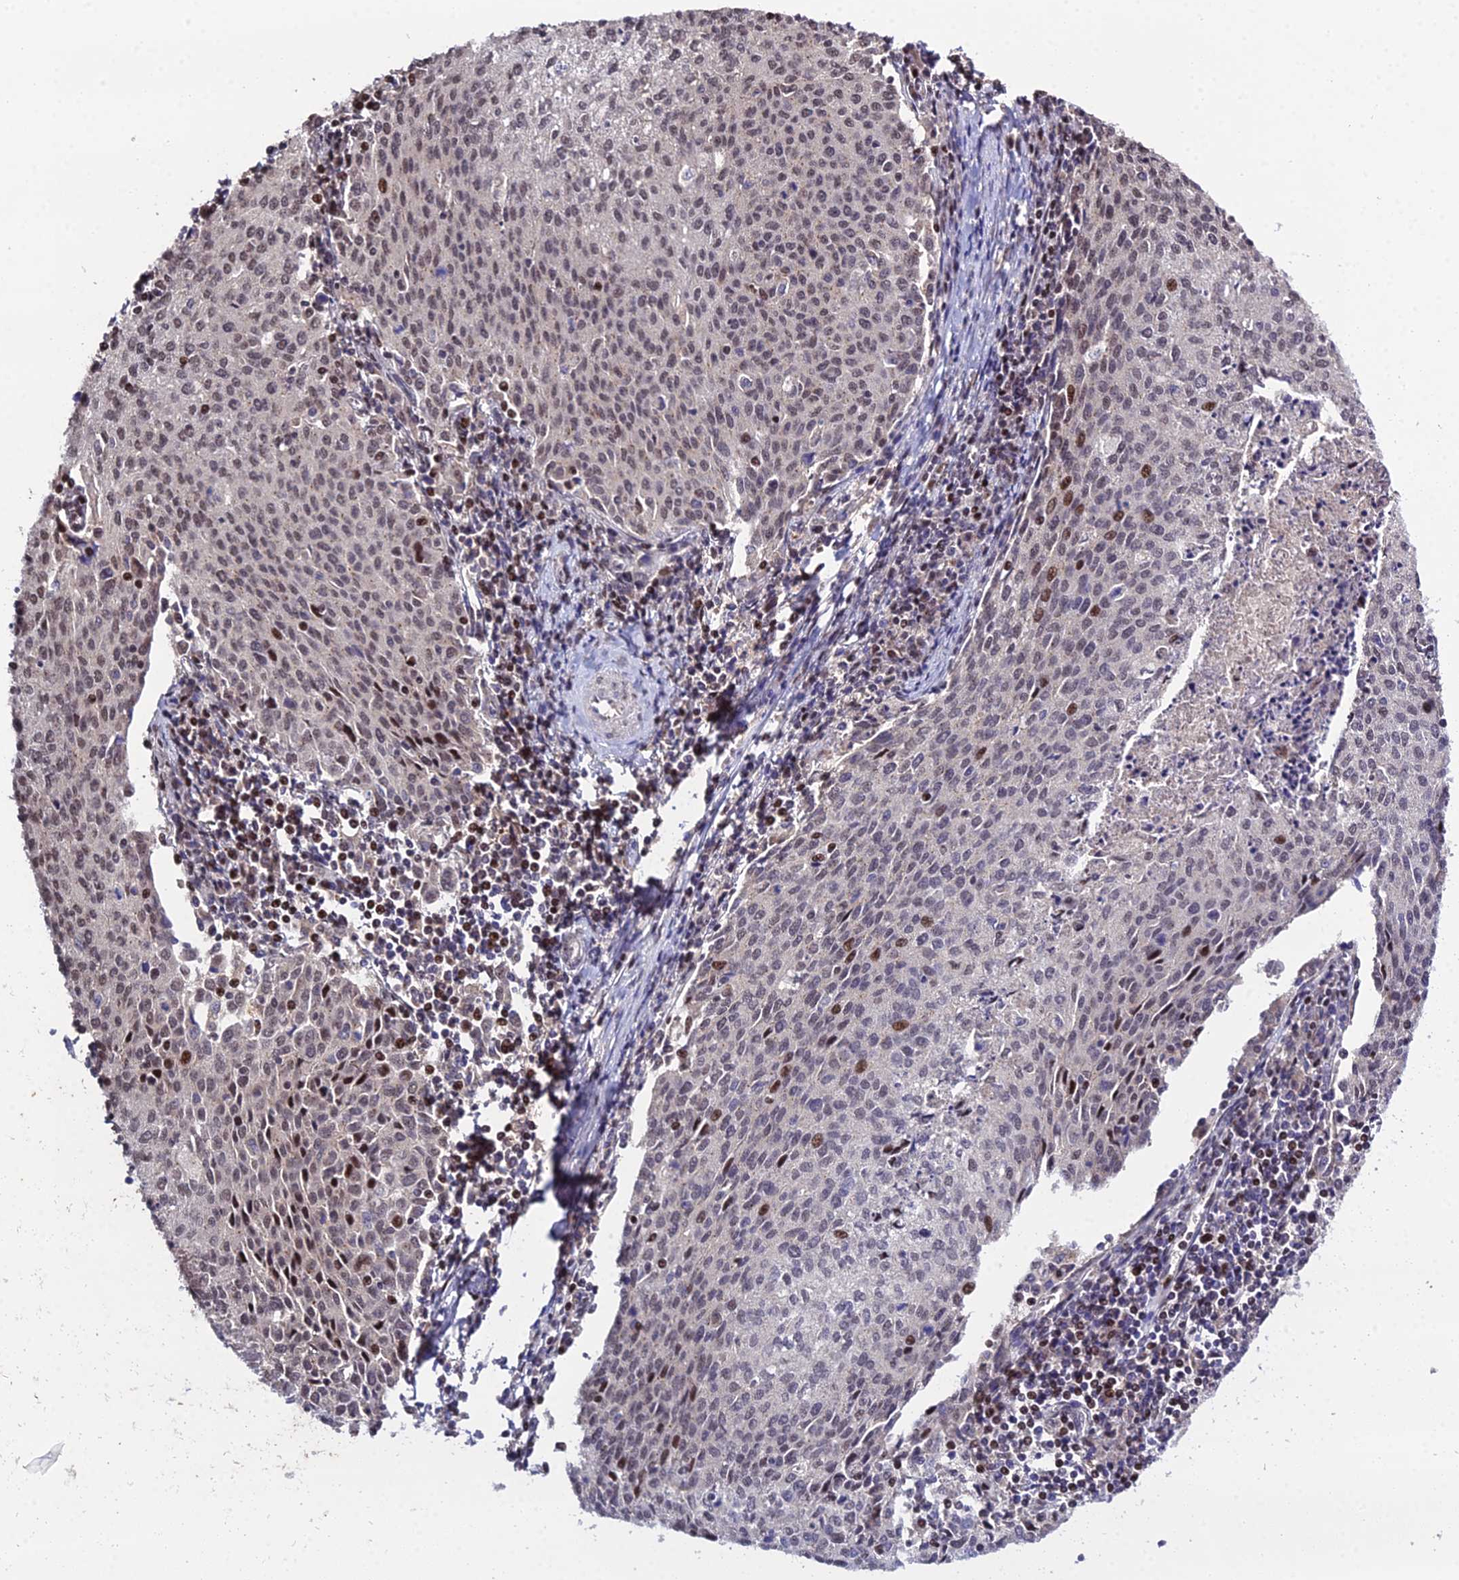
{"staining": {"intensity": "moderate", "quantity": "<25%", "location": "nuclear"}, "tissue": "cervical cancer", "cell_type": "Tumor cells", "image_type": "cancer", "snomed": [{"axis": "morphology", "description": "Squamous cell carcinoma, NOS"}, {"axis": "topography", "description": "Cervix"}], "caption": "A brown stain labels moderate nuclear expression of a protein in squamous cell carcinoma (cervical) tumor cells. The protein is shown in brown color, while the nuclei are stained blue.", "gene": "ARL2", "patient": {"sex": "female", "age": 46}}